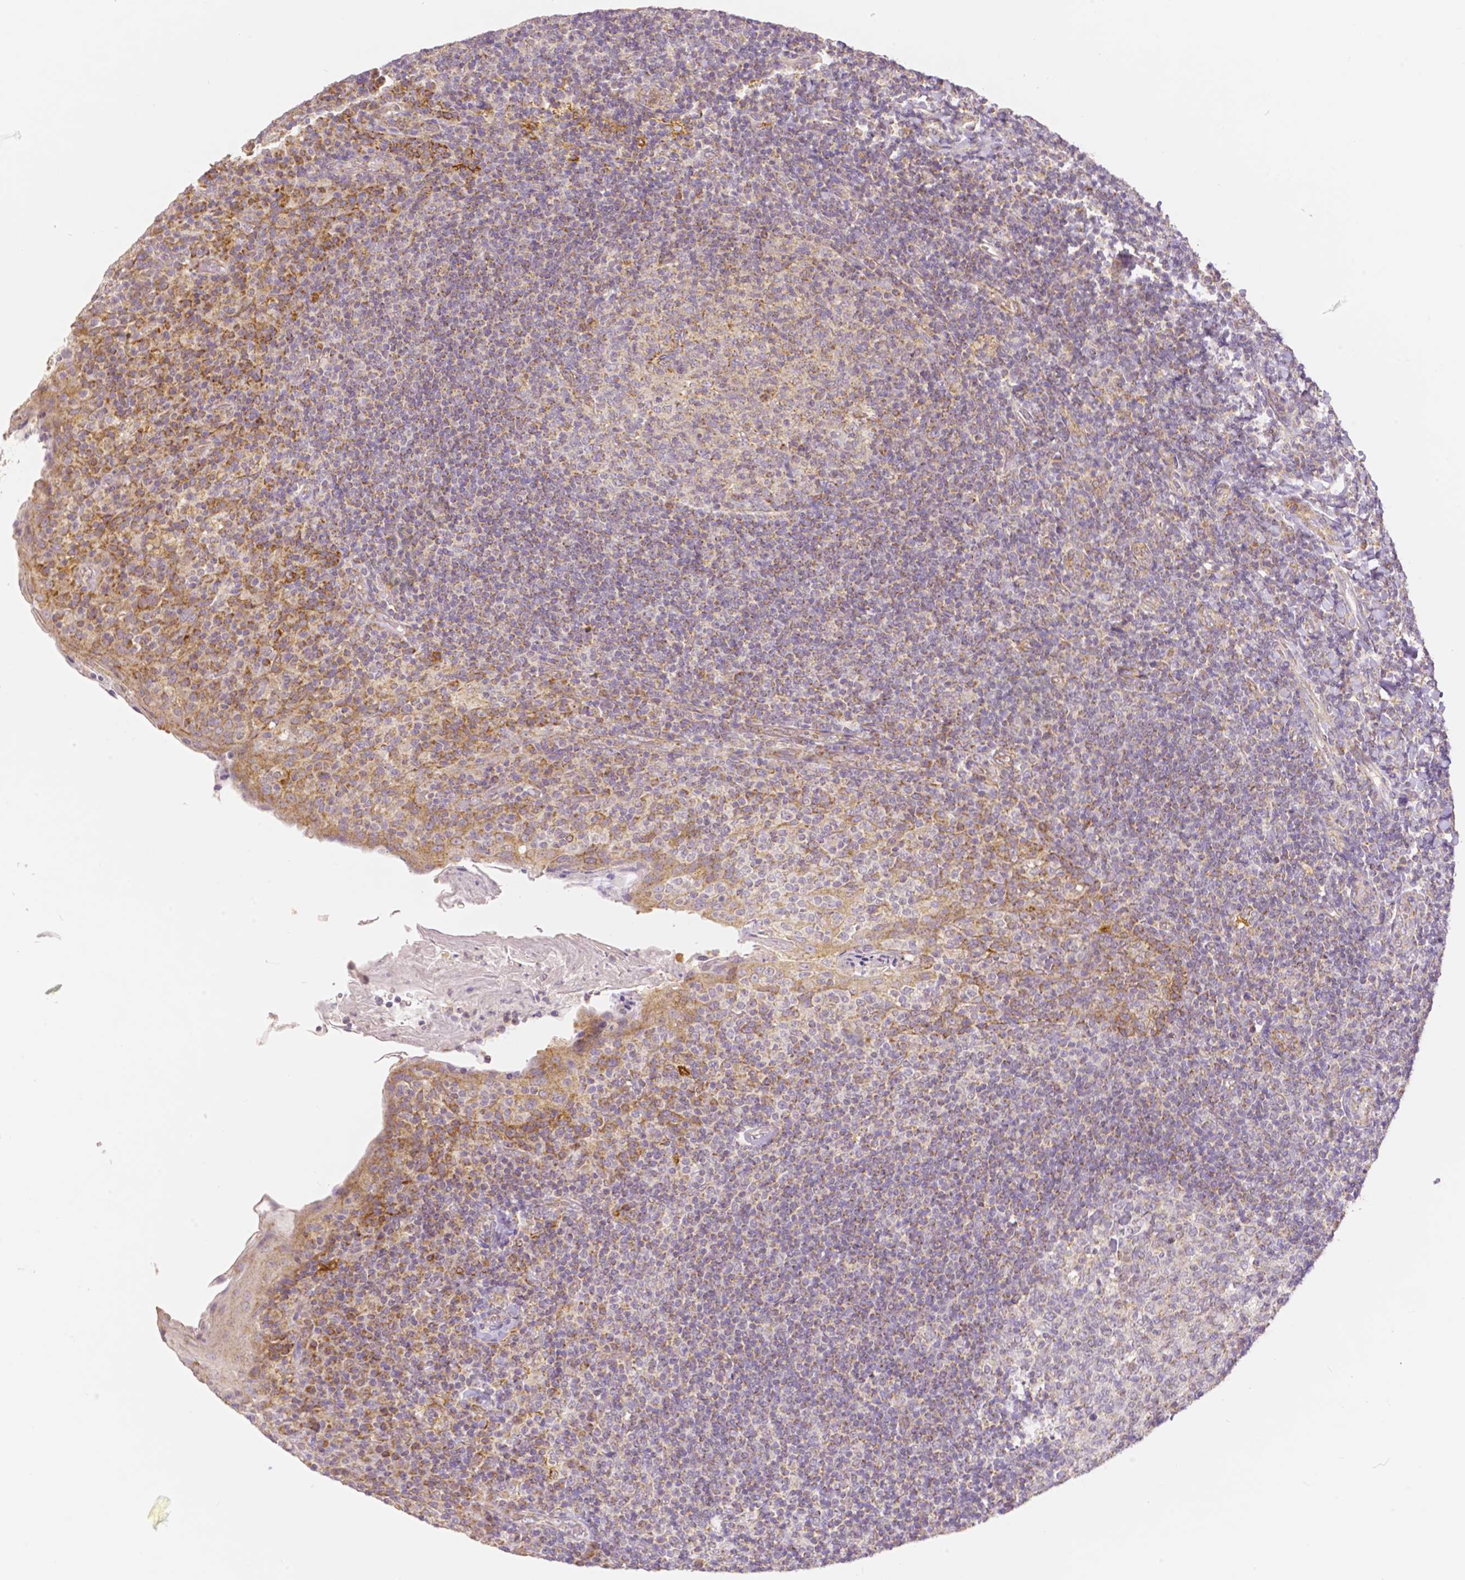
{"staining": {"intensity": "moderate", "quantity": "<25%", "location": "cytoplasmic/membranous"}, "tissue": "tonsil", "cell_type": "Germinal center cells", "image_type": "normal", "snomed": [{"axis": "morphology", "description": "Normal tissue, NOS"}, {"axis": "topography", "description": "Tonsil"}], "caption": "Tonsil stained with a brown dye shows moderate cytoplasmic/membranous positive staining in approximately <25% of germinal center cells.", "gene": "RHOT1", "patient": {"sex": "female", "age": 10}}